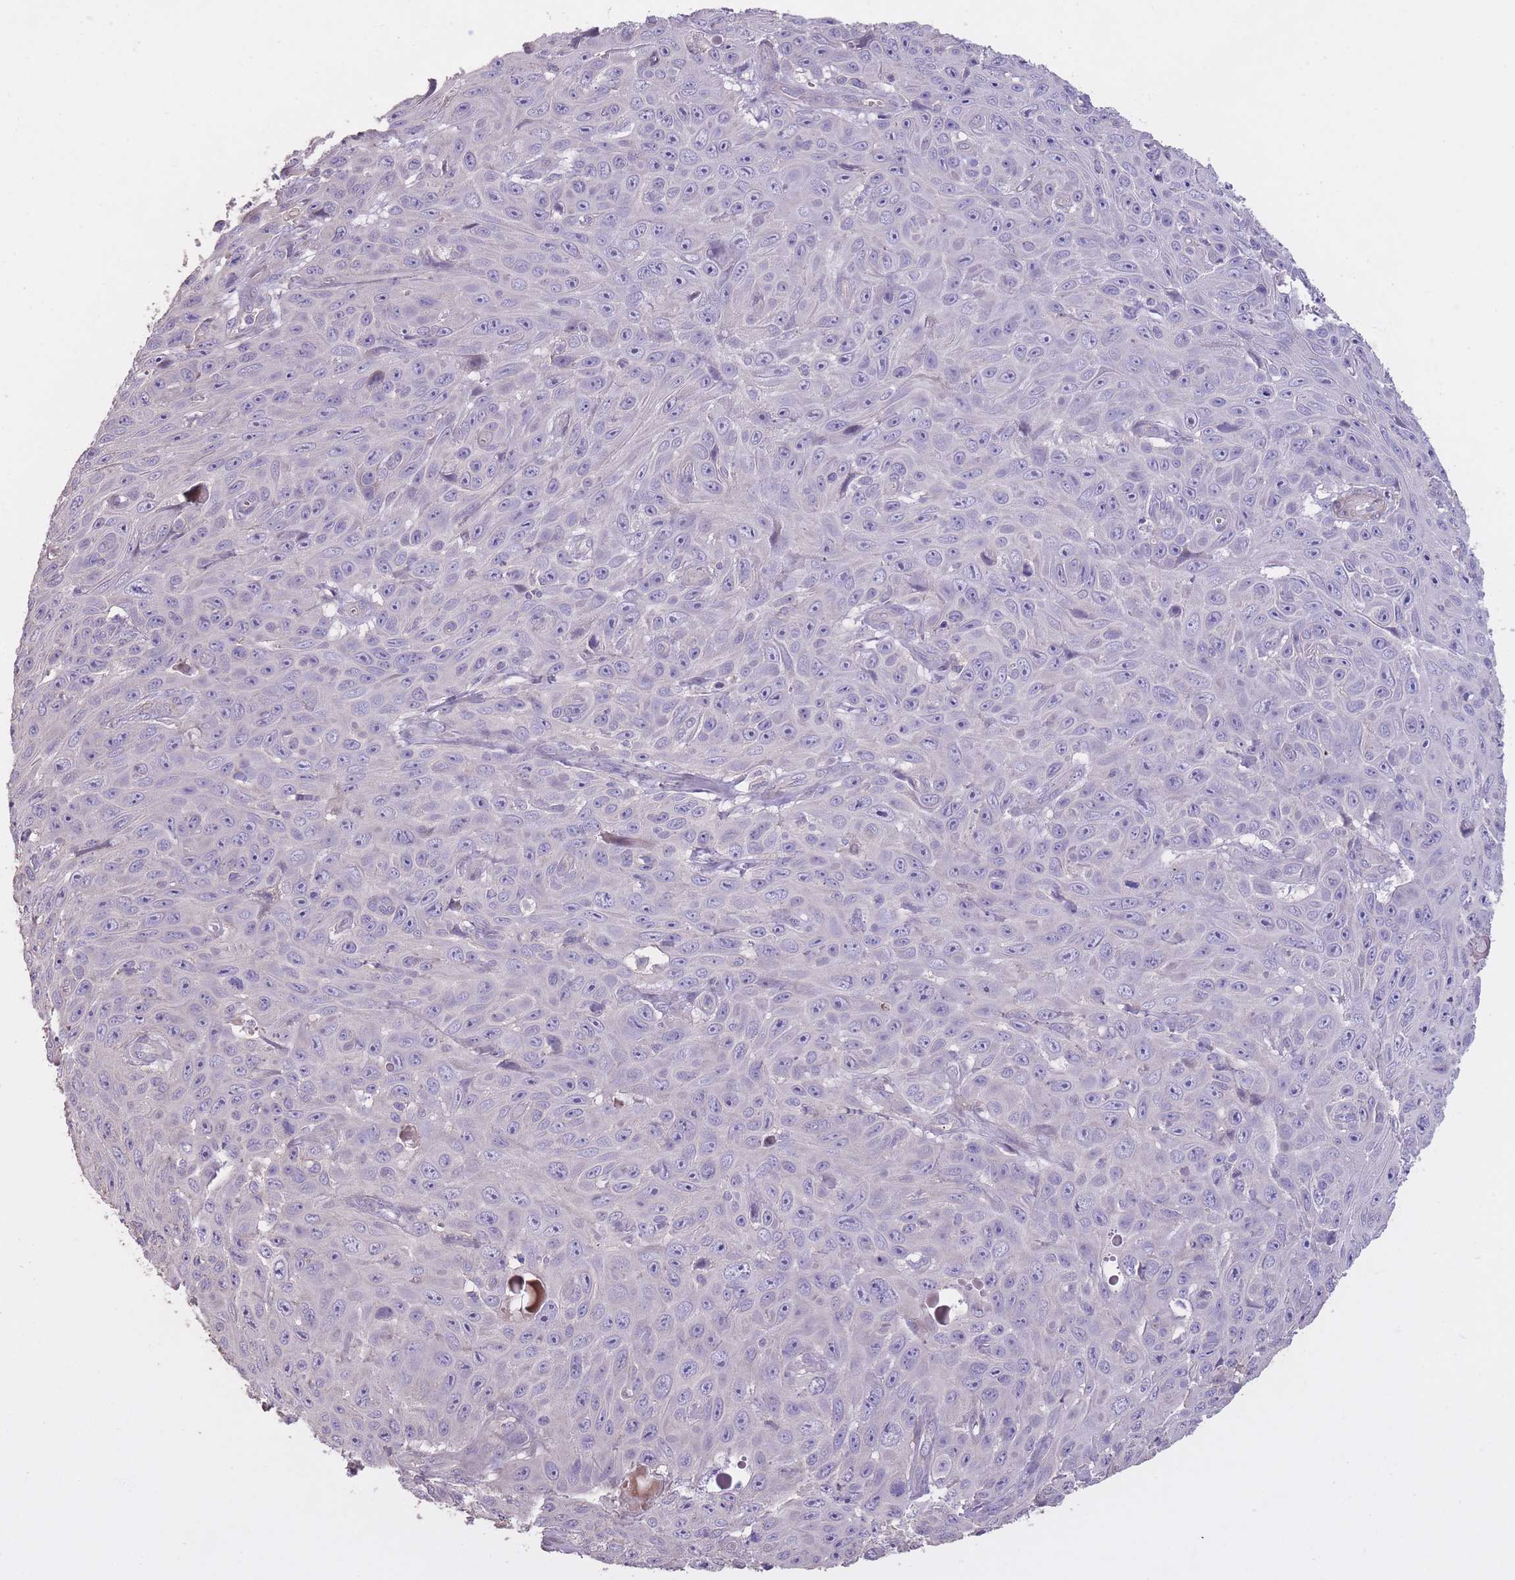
{"staining": {"intensity": "negative", "quantity": "none", "location": "none"}, "tissue": "skin cancer", "cell_type": "Tumor cells", "image_type": "cancer", "snomed": [{"axis": "morphology", "description": "Squamous cell carcinoma, NOS"}, {"axis": "topography", "description": "Skin"}], "caption": "IHC photomicrograph of neoplastic tissue: skin cancer (squamous cell carcinoma) stained with DAB (3,3'-diaminobenzidine) exhibits no significant protein positivity in tumor cells. (DAB (3,3'-diaminobenzidine) immunohistochemistry (IHC) with hematoxylin counter stain).", "gene": "RSPH10B", "patient": {"sex": "male", "age": 82}}